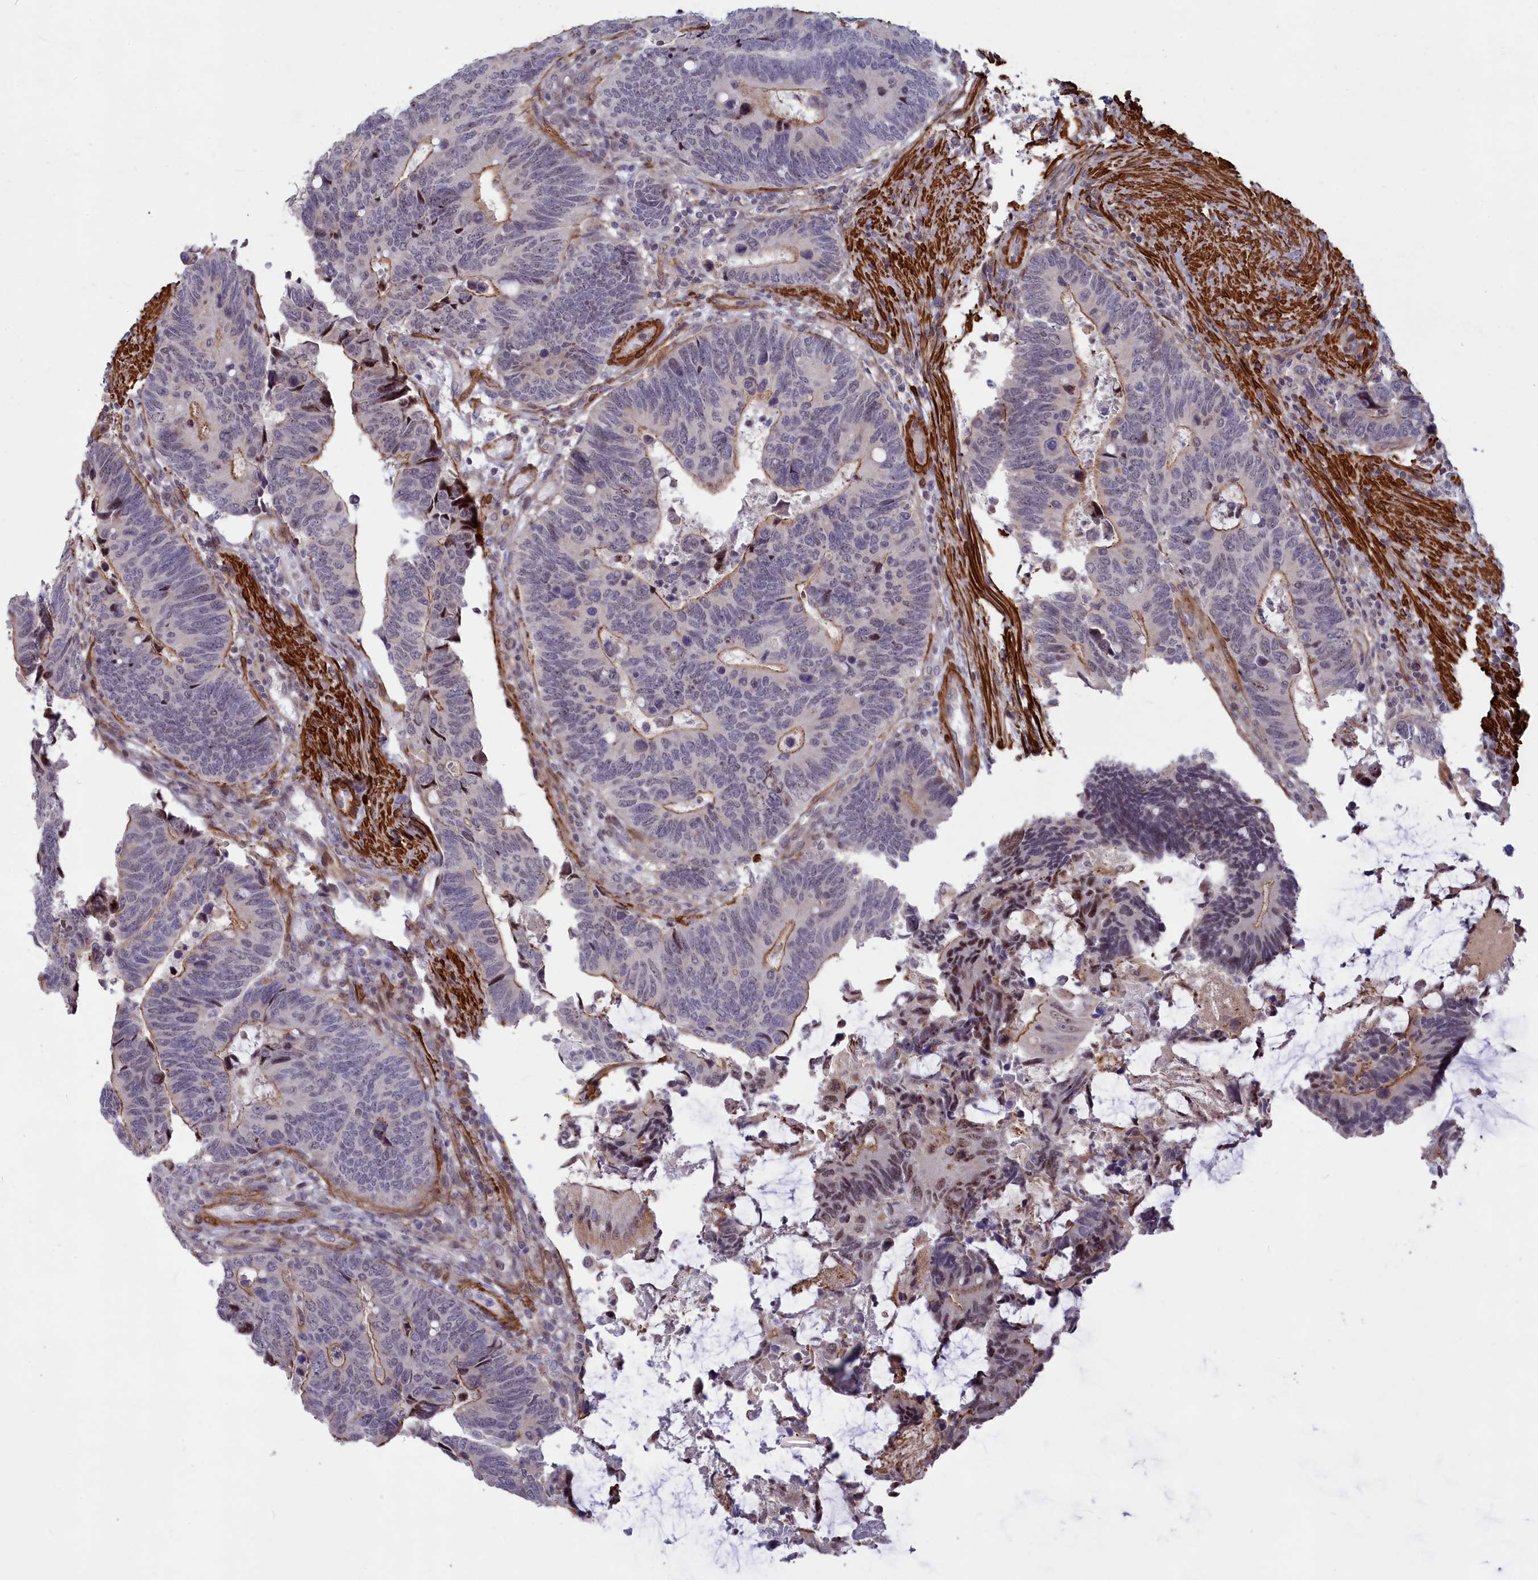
{"staining": {"intensity": "moderate", "quantity": "25%-75%", "location": "cytoplasmic/membranous"}, "tissue": "colorectal cancer", "cell_type": "Tumor cells", "image_type": "cancer", "snomed": [{"axis": "morphology", "description": "Adenocarcinoma, NOS"}, {"axis": "topography", "description": "Colon"}], "caption": "A medium amount of moderate cytoplasmic/membranous positivity is seen in approximately 25%-75% of tumor cells in colorectal cancer tissue.", "gene": "CCDC154", "patient": {"sex": "male", "age": 87}}